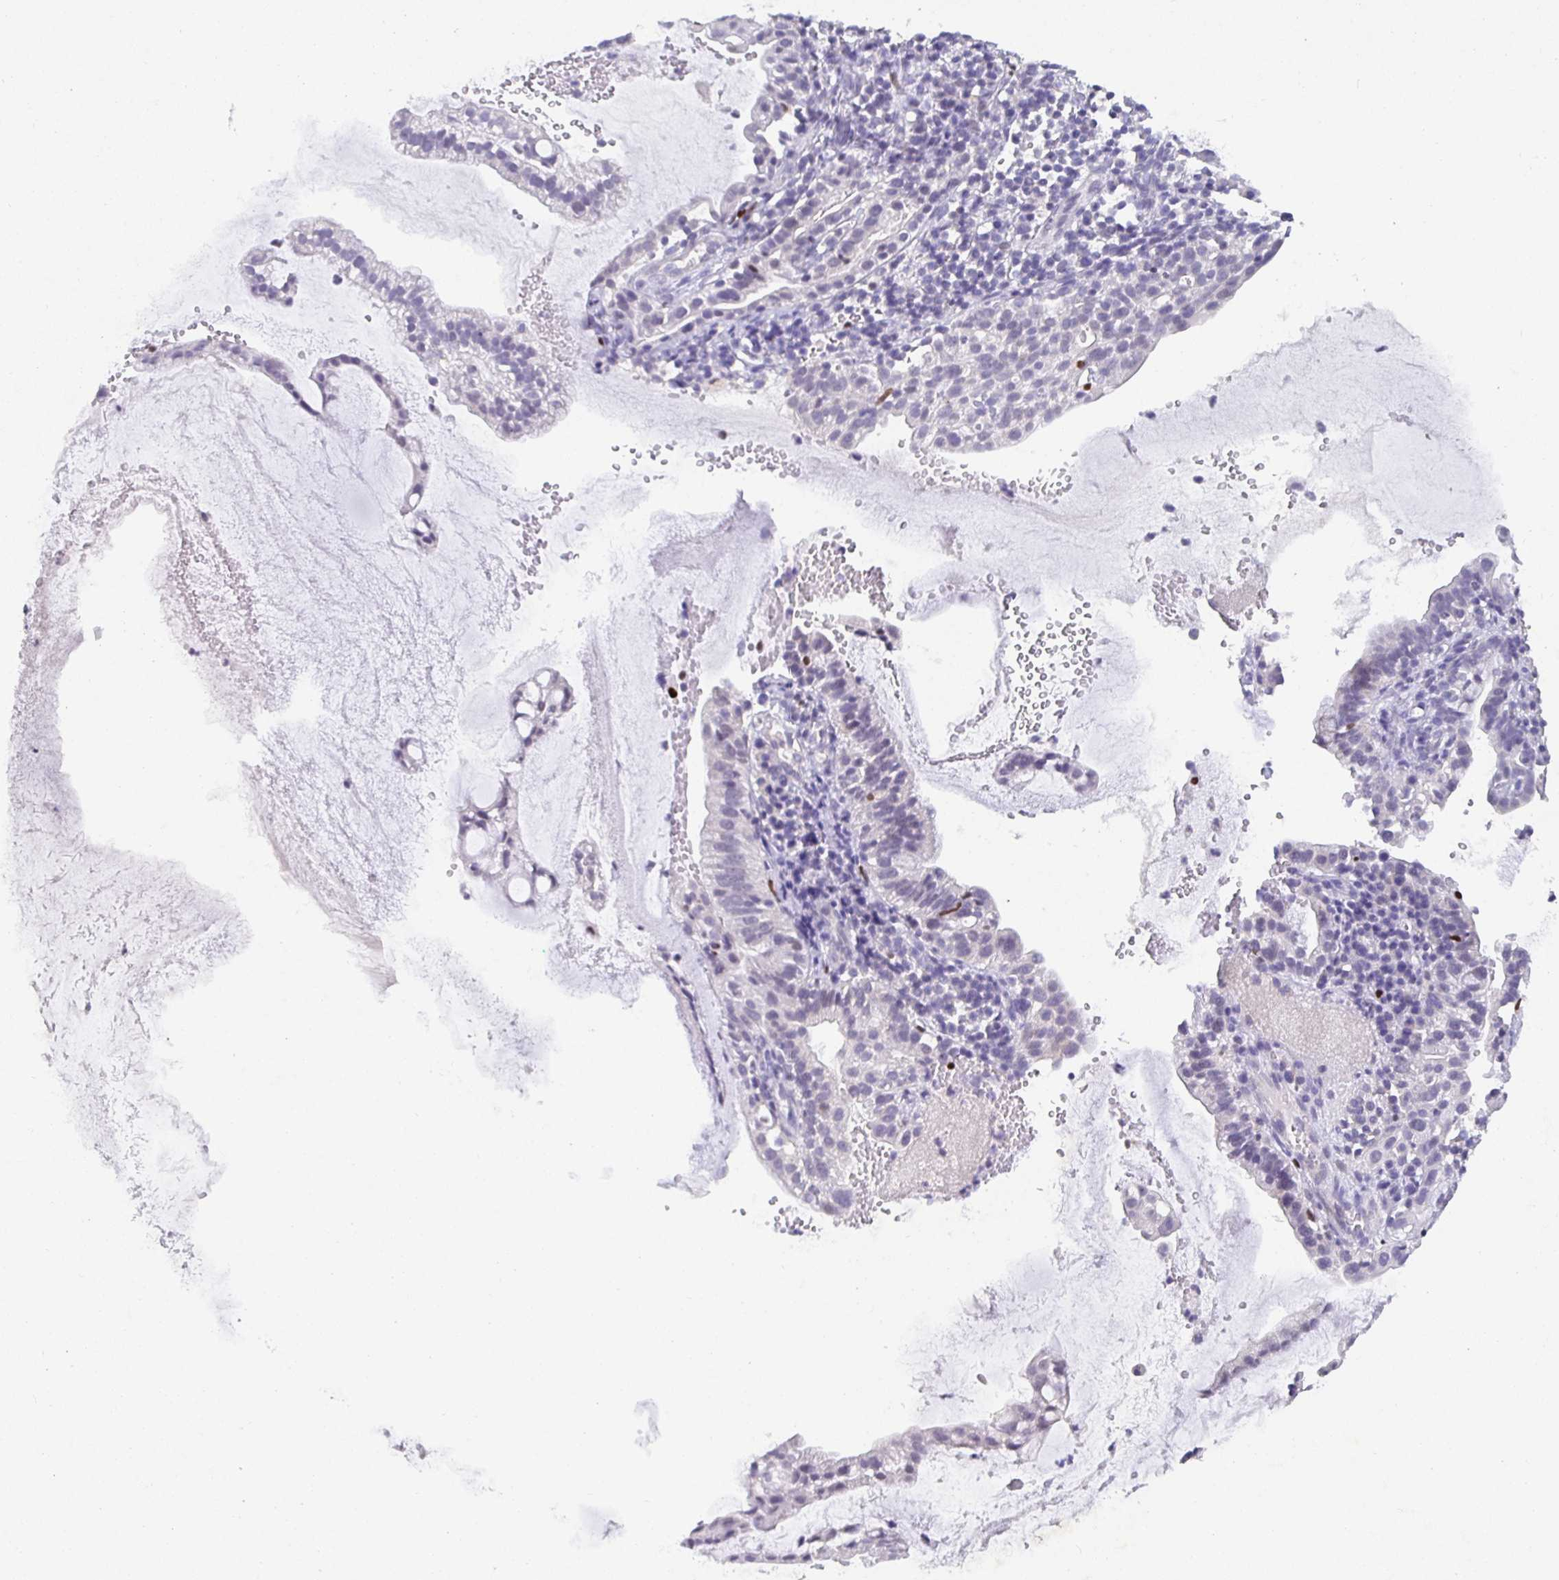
{"staining": {"intensity": "negative", "quantity": "none", "location": "none"}, "tissue": "cervical cancer", "cell_type": "Tumor cells", "image_type": "cancer", "snomed": [{"axis": "morphology", "description": "Adenocarcinoma, NOS"}, {"axis": "topography", "description": "Cervix"}], "caption": "Immunohistochemistry photomicrograph of human cervical adenocarcinoma stained for a protein (brown), which displays no positivity in tumor cells. Nuclei are stained in blue.", "gene": "SATB1", "patient": {"sex": "female", "age": 41}}